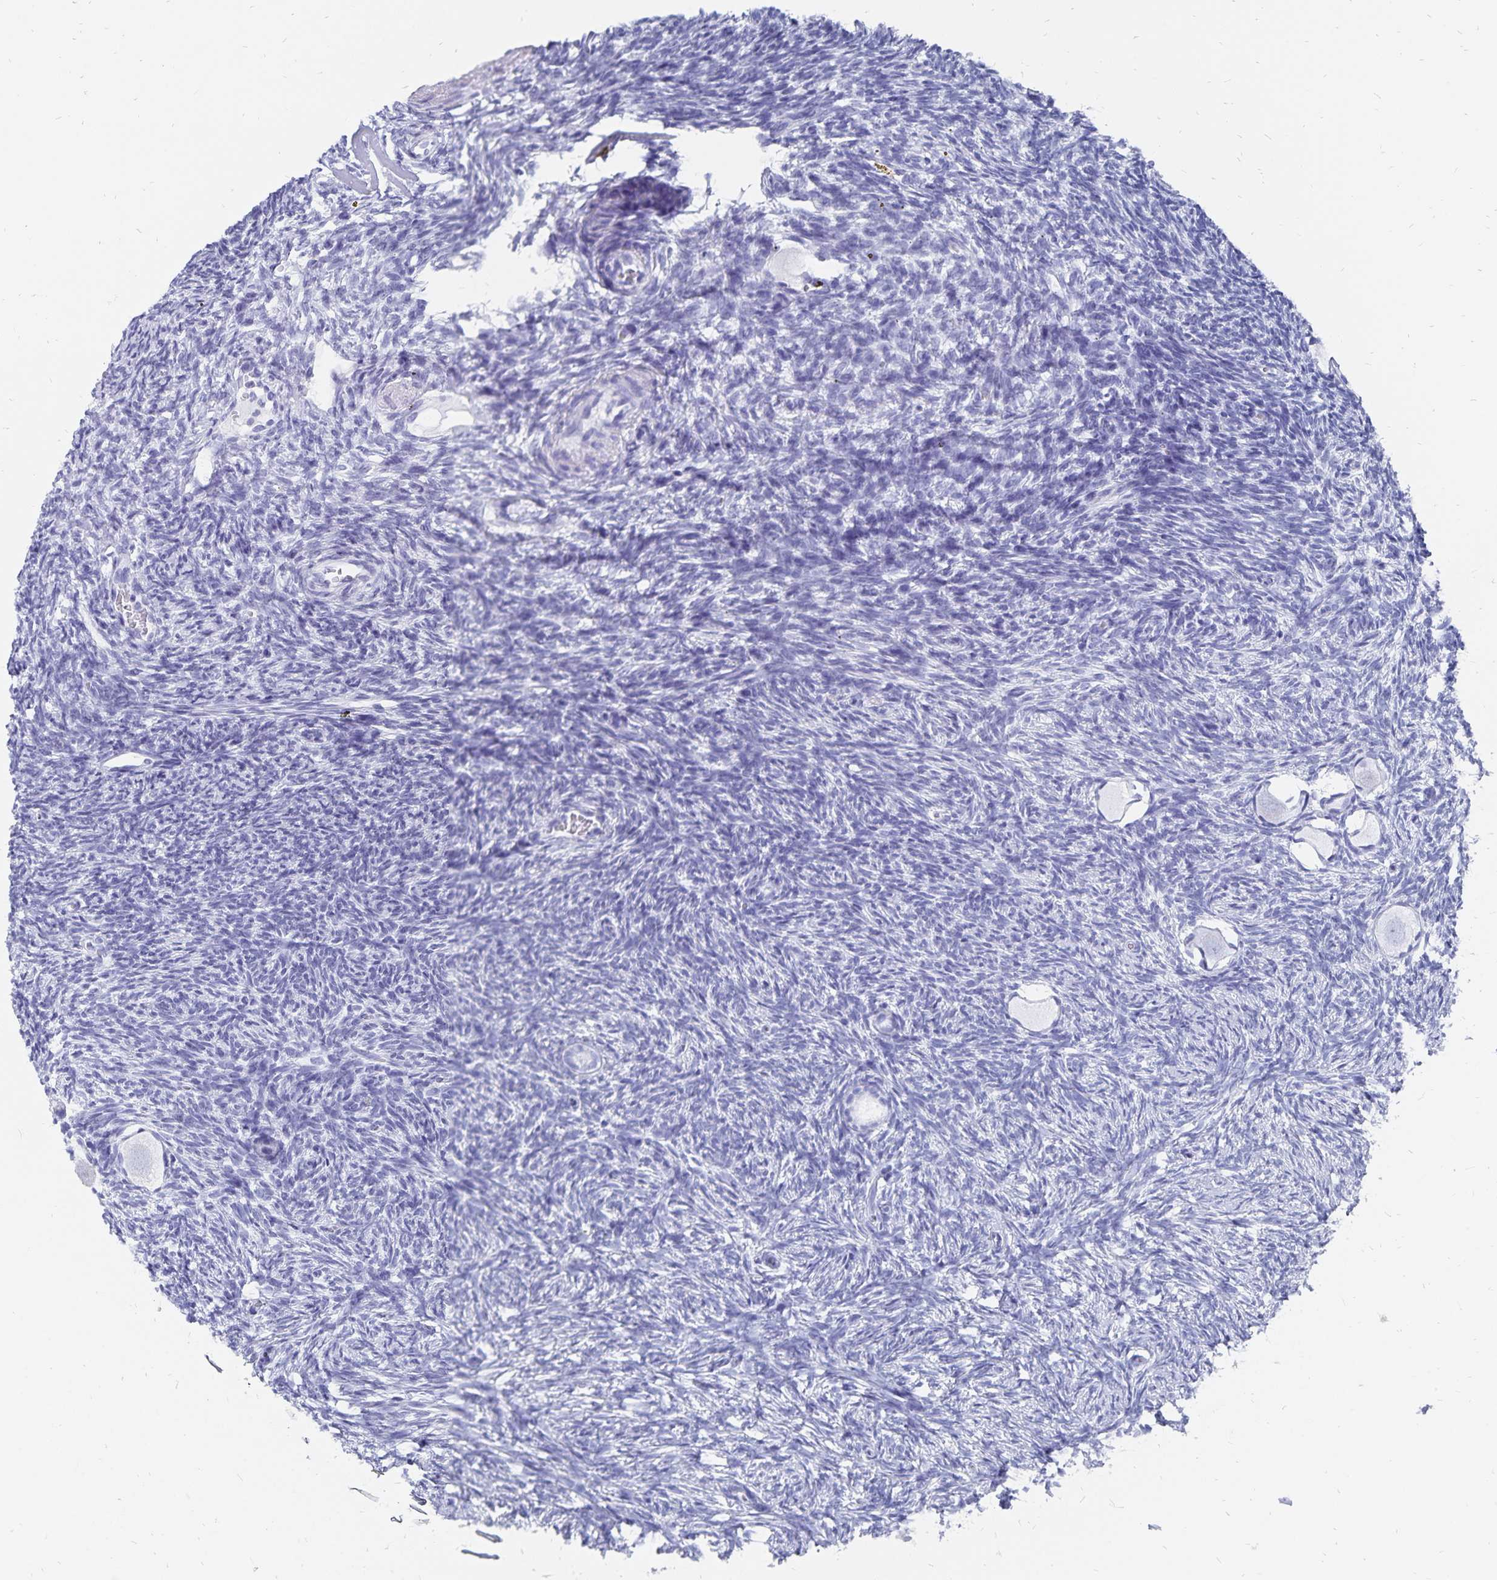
{"staining": {"intensity": "negative", "quantity": "none", "location": "none"}, "tissue": "ovary", "cell_type": "Follicle cells", "image_type": "normal", "snomed": [{"axis": "morphology", "description": "Normal tissue, NOS"}, {"axis": "topography", "description": "Ovary"}], "caption": "DAB immunohistochemical staining of benign human ovary demonstrates no significant expression in follicle cells.", "gene": "ADH1A", "patient": {"sex": "female", "age": 34}}